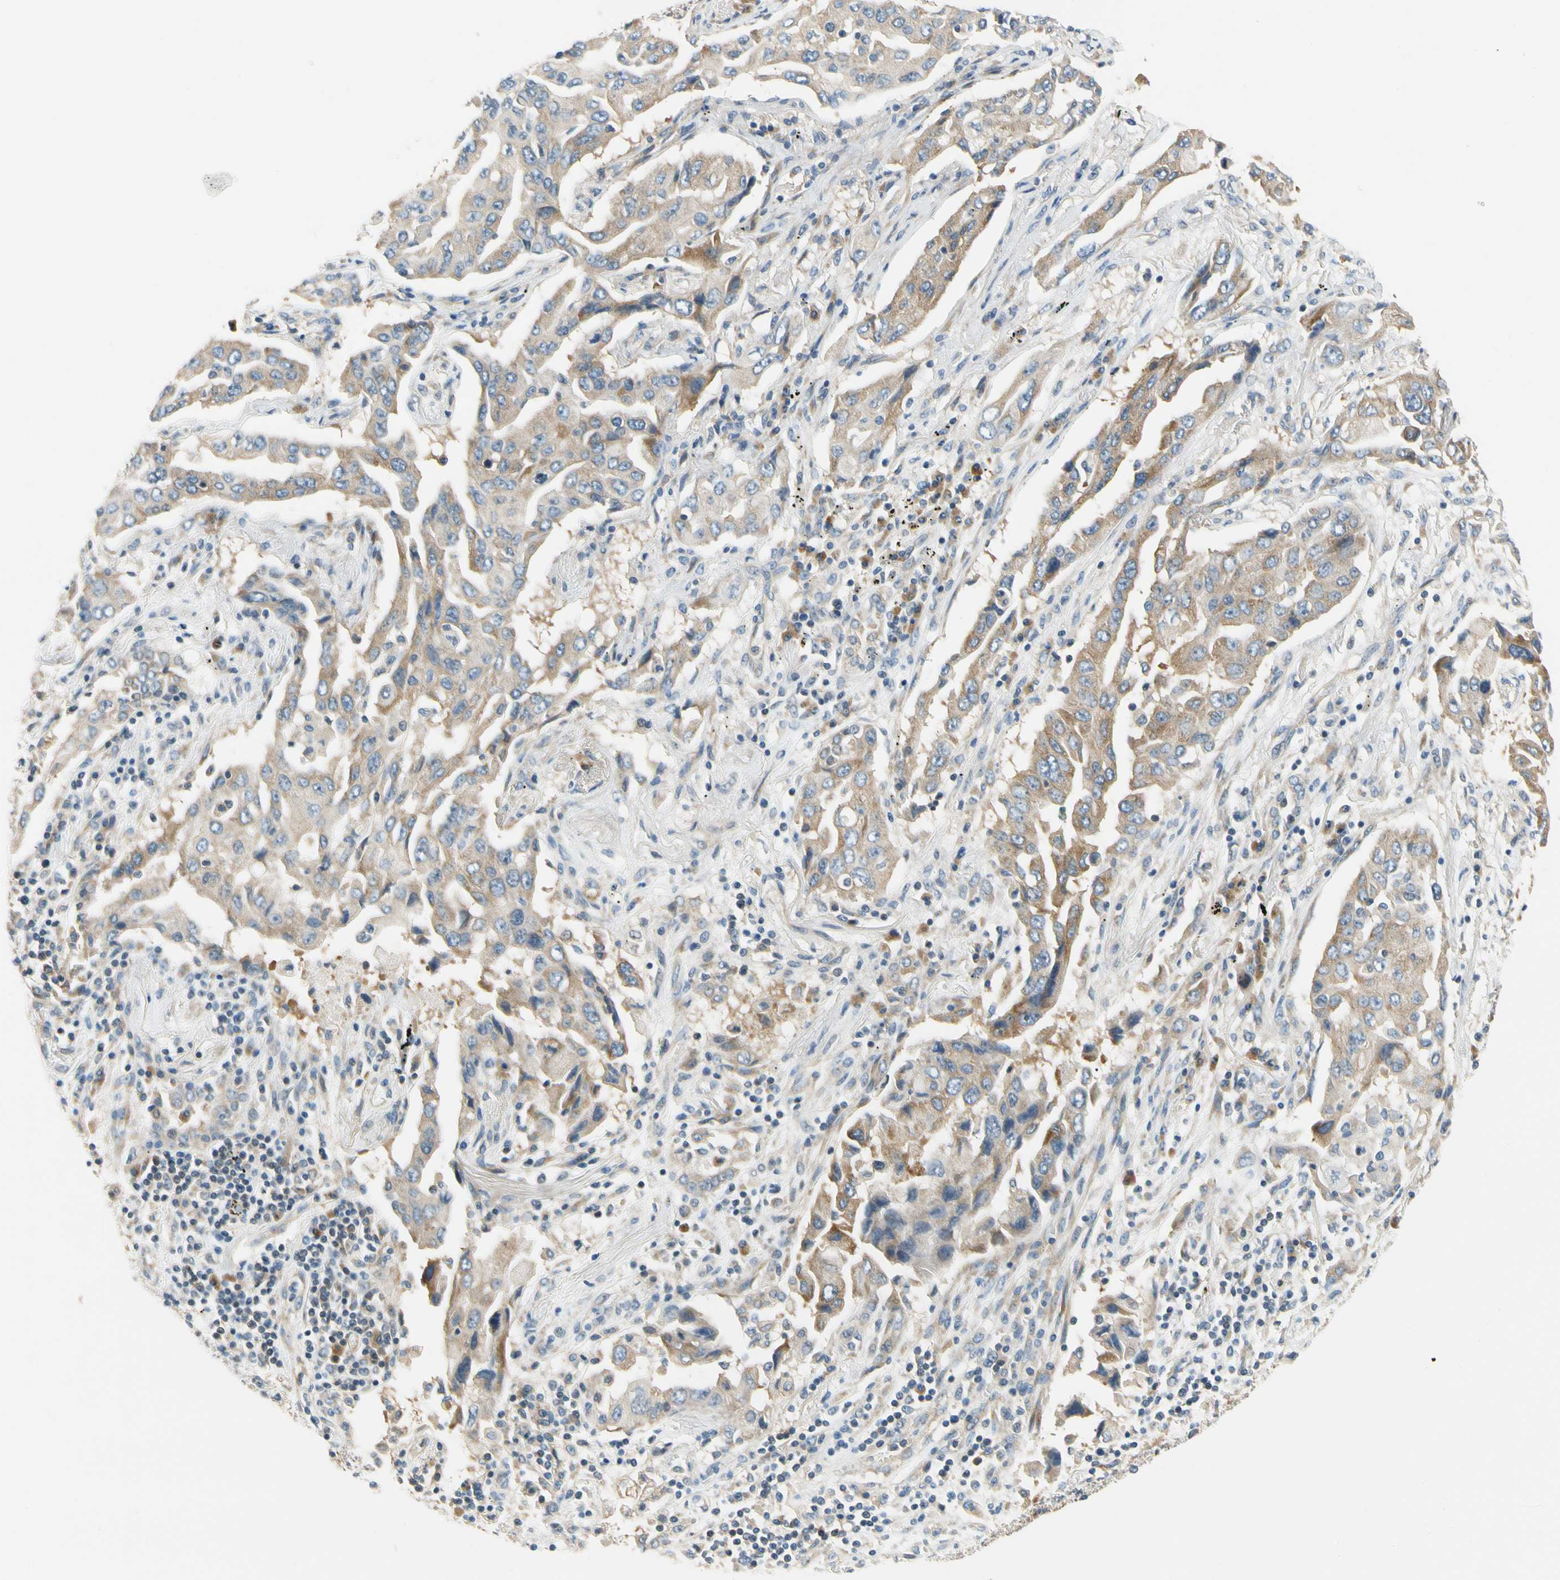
{"staining": {"intensity": "weak", "quantity": ">75%", "location": "cytoplasmic/membranous"}, "tissue": "lung cancer", "cell_type": "Tumor cells", "image_type": "cancer", "snomed": [{"axis": "morphology", "description": "Adenocarcinoma, NOS"}, {"axis": "topography", "description": "Lung"}], "caption": "This micrograph reveals adenocarcinoma (lung) stained with IHC to label a protein in brown. The cytoplasmic/membranous of tumor cells show weak positivity for the protein. Nuclei are counter-stained blue.", "gene": "LRRC47", "patient": {"sex": "female", "age": 65}}